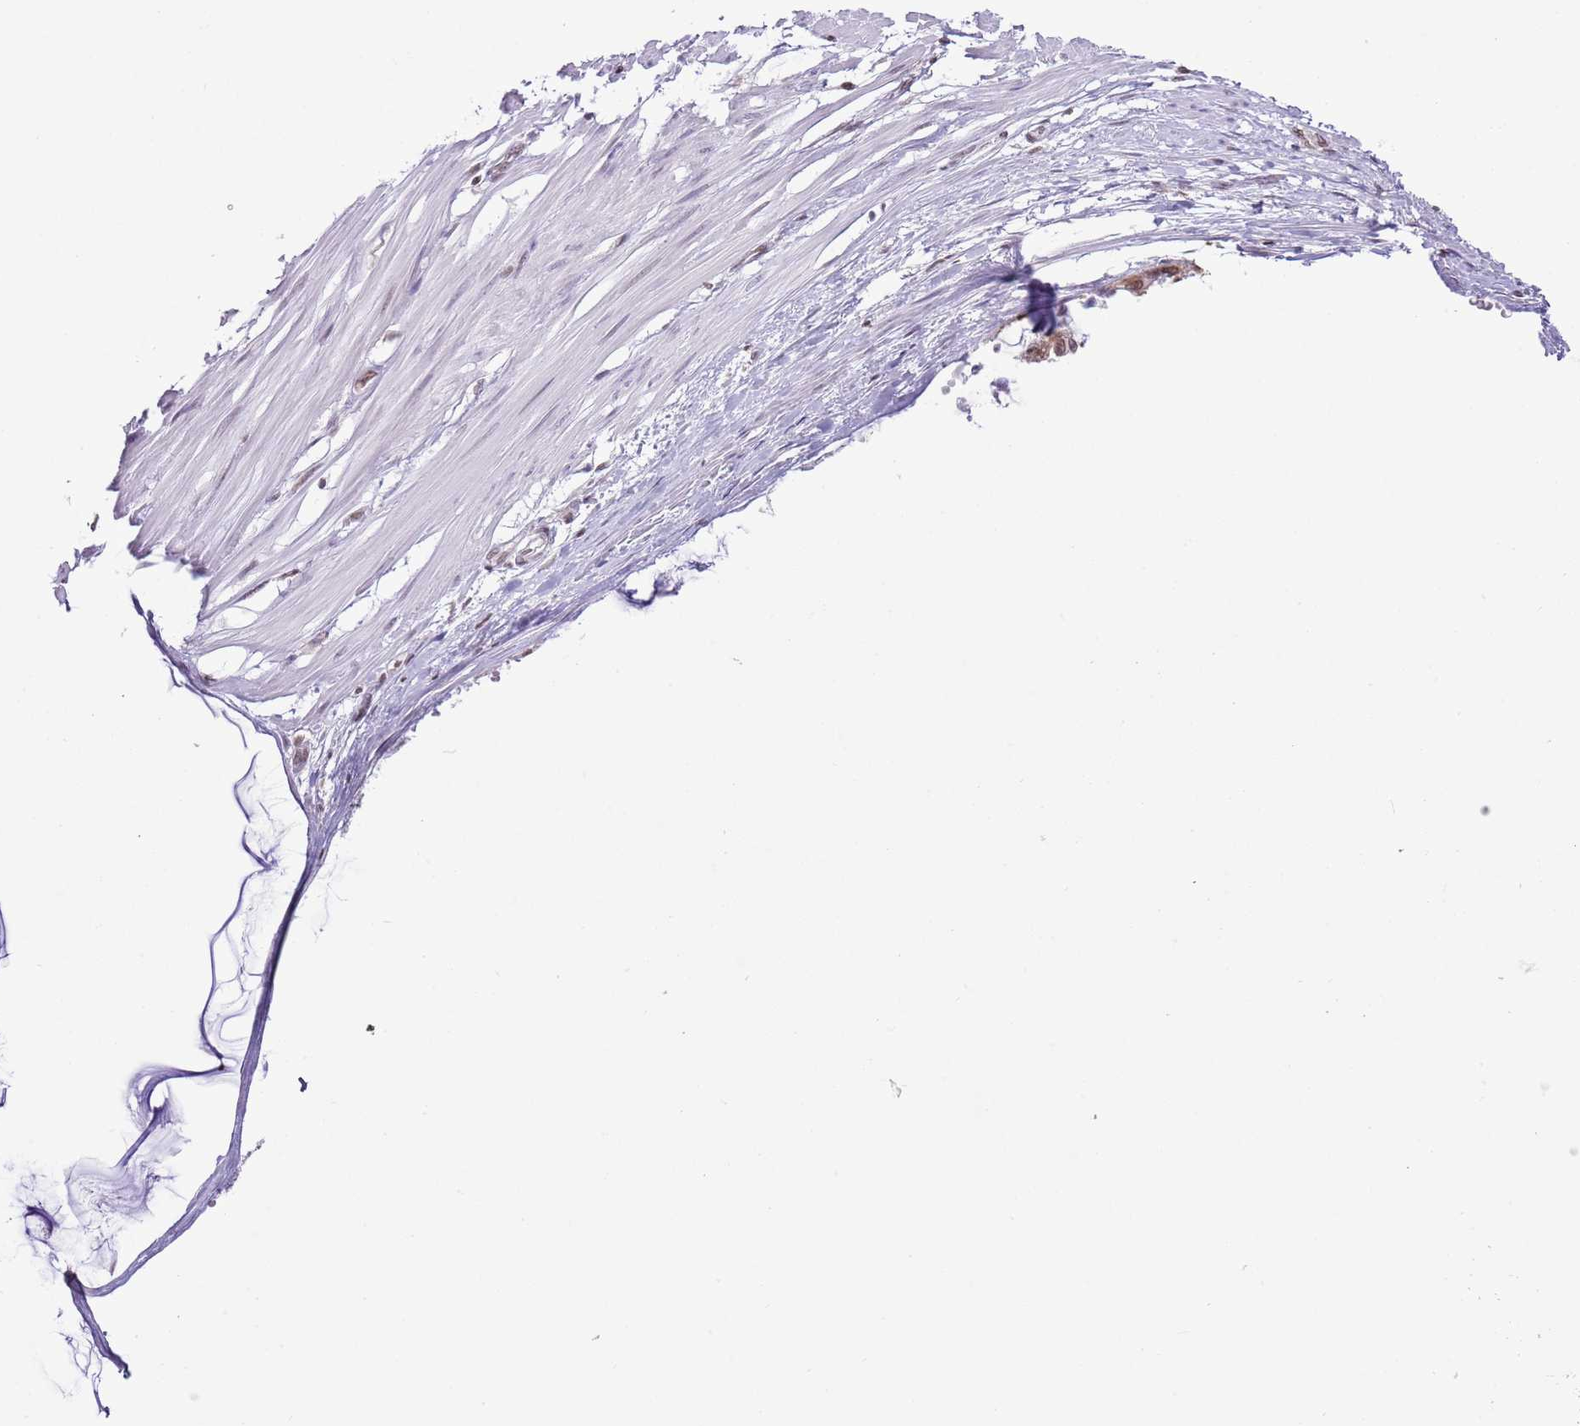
{"staining": {"intensity": "moderate", "quantity": ">75%", "location": "nuclear"}, "tissue": "ovarian cancer", "cell_type": "Tumor cells", "image_type": "cancer", "snomed": [{"axis": "morphology", "description": "Cystadenocarcinoma, mucinous, NOS"}, {"axis": "topography", "description": "Ovary"}], "caption": "Immunohistochemical staining of human ovarian mucinous cystadenocarcinoma demonstrates moderate nuclear protein staining in about >75% of tumor cells.", "gene": "SELENOH", "patient": {"sex": "female", "age": 39}}